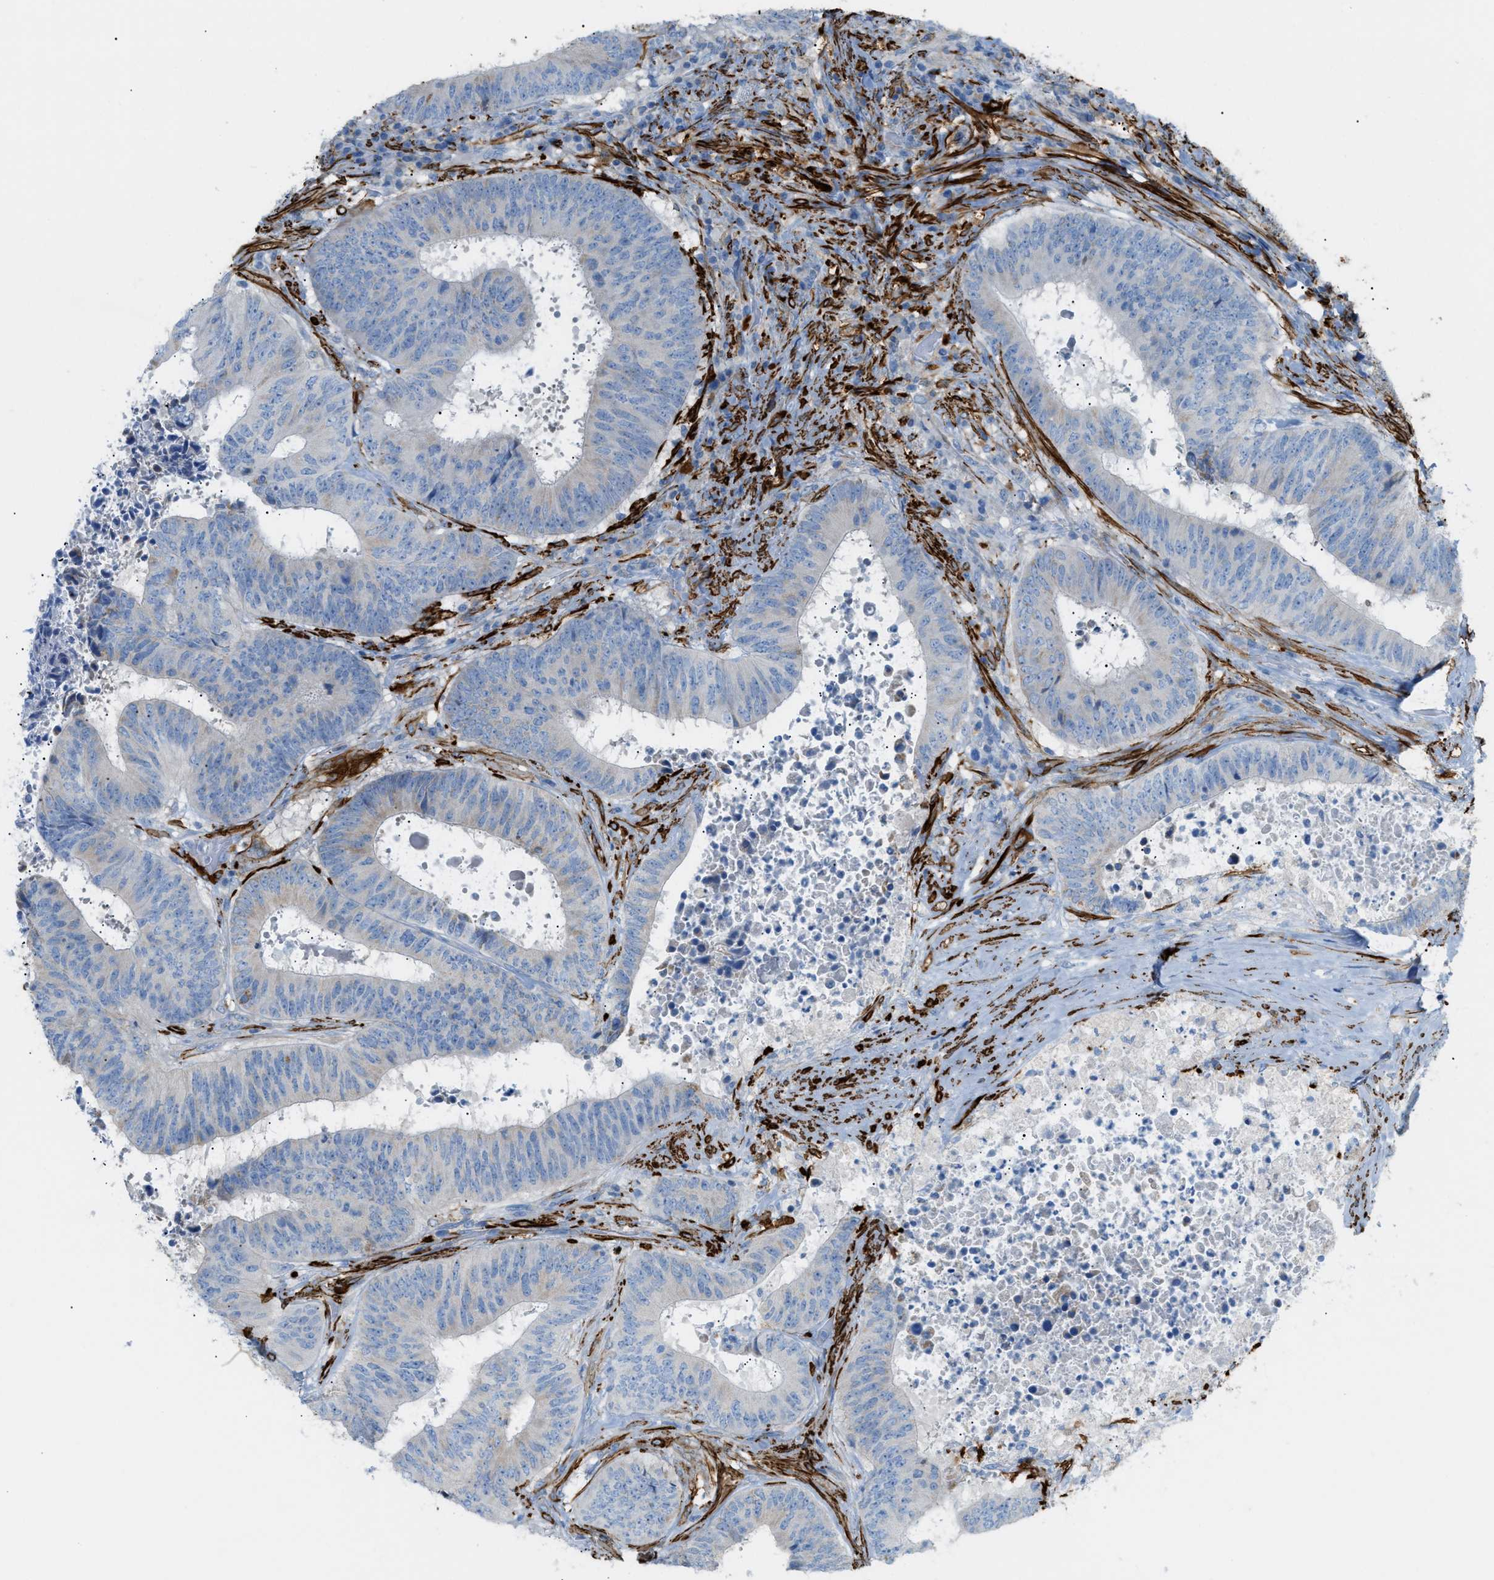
{"staining": {"intensity": "negative", "quantity": "none", "location": "none"}, "tissue": "colorectal cancer", "cell_type": "Tumor cells", "image_type": "cancer", "snomed": [{"axis": "morphology", "description": "Adenocarcinoma, NOS"}, {"axis": "topography", "description": "Rectum"}], "caption": "Tumor cells show no significant expression in colorectal adenocarcinoma. Nuclei are stained in blue.", "gene": "MYH11", "patient": {"sex": "male", "age": 72}}